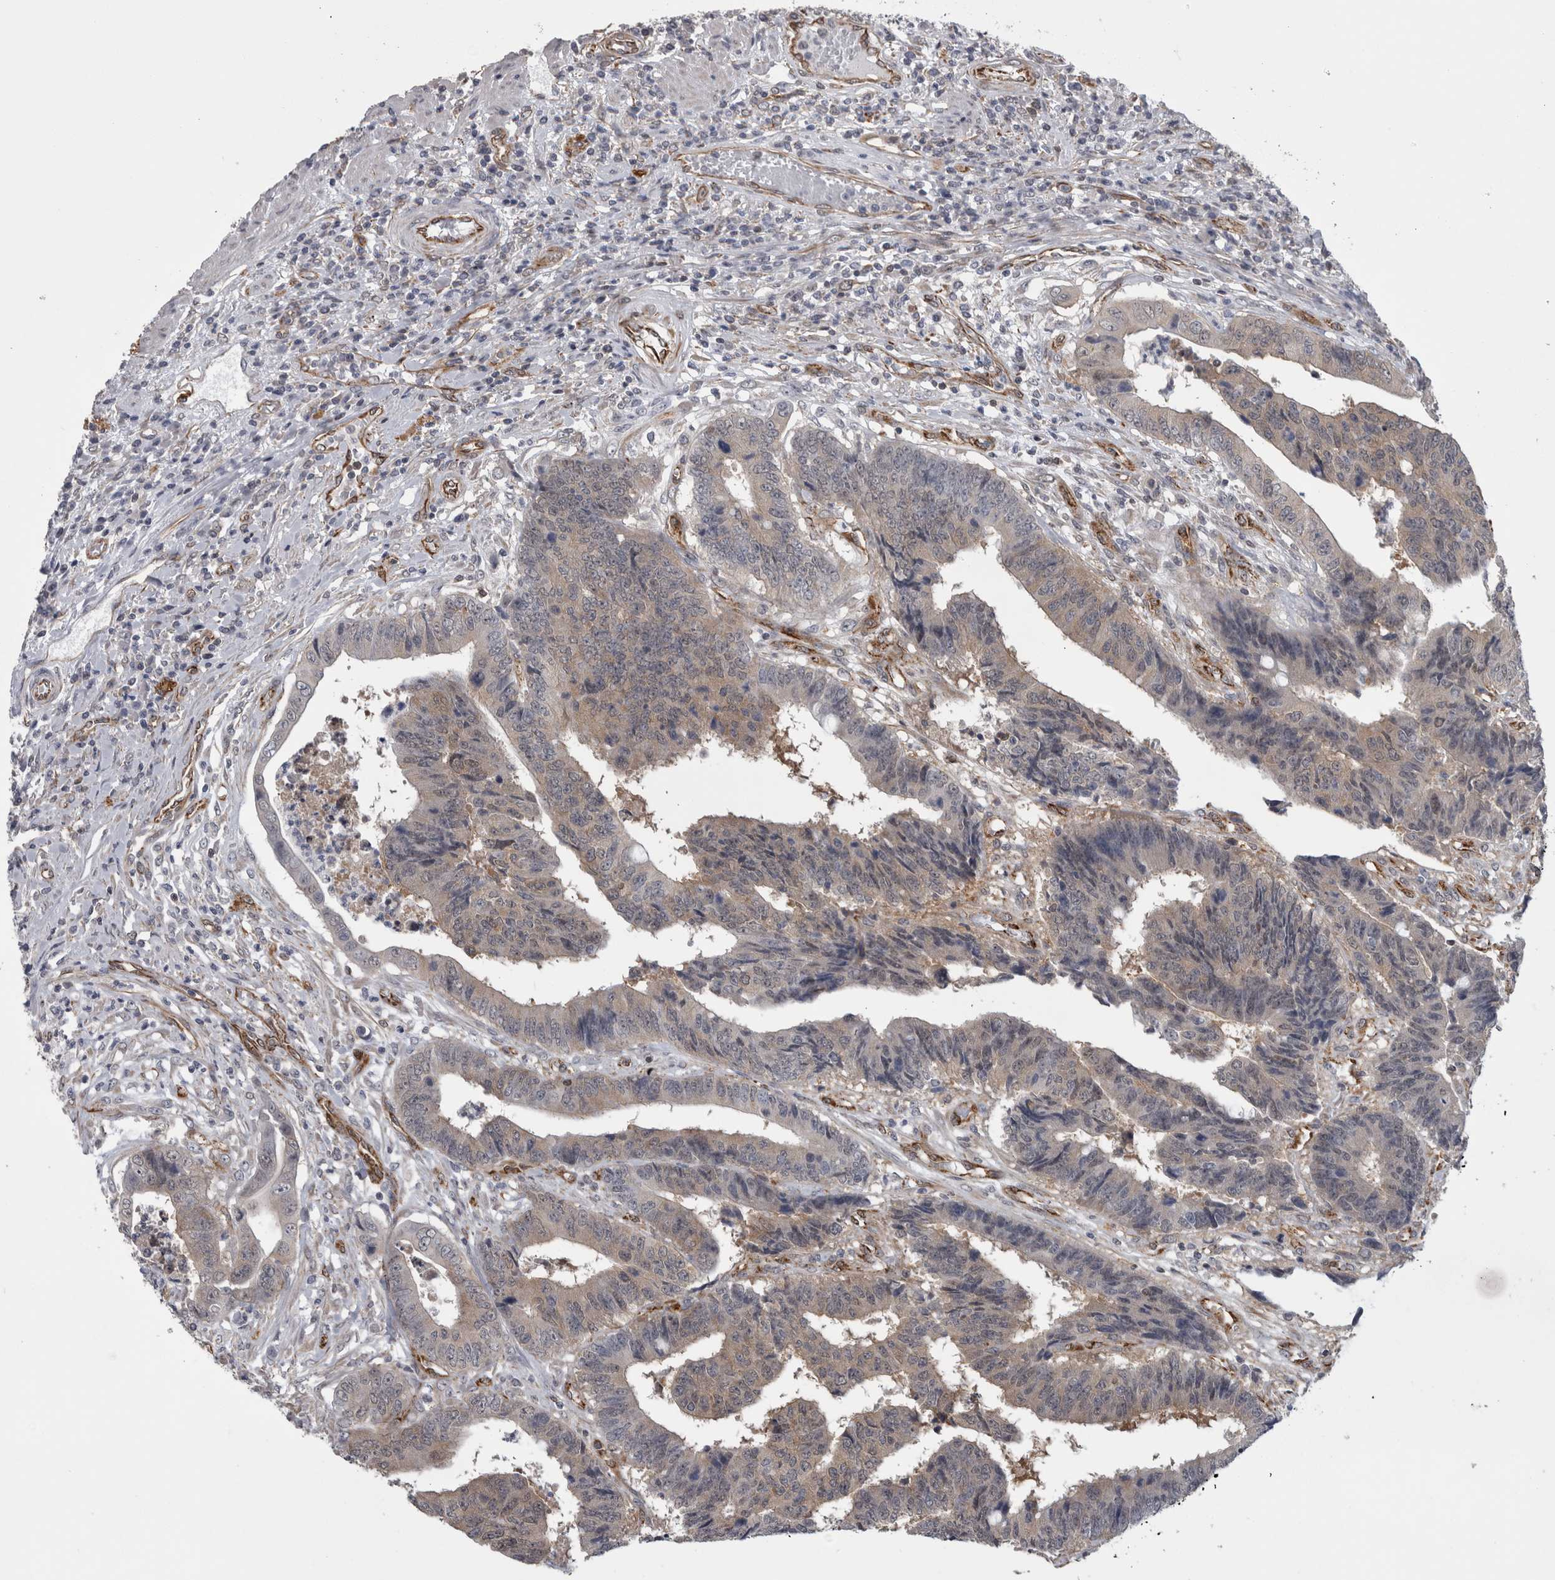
{"staining": {"intensity": "weak", "quantity": "25%-75%", "location": "cytoplasmic/membranous"}, "tissue": "colorectal cancer", "cell_type": "Tumor cells", "image_type": "cancer", "snomed": [{"axis": "morphology", "description": "Adenocarcinoma, NOS"}, {"axis": "topography", "description": "Rectum"}], "caption": "A low amount of weak cytoplasmic/membranous positivity is appreciated in about 25%-75% of tumor cells in colorectal cancer (adenocarcinoma) tissue. The staining was performed using DAB (3,3'-diaminobenzidine), with brown indicating positive protein expression. Nuclei are stained blue with hematoxylin.", "gene": "ACOT7", "patient": {"sex": "male", "age": 84}}